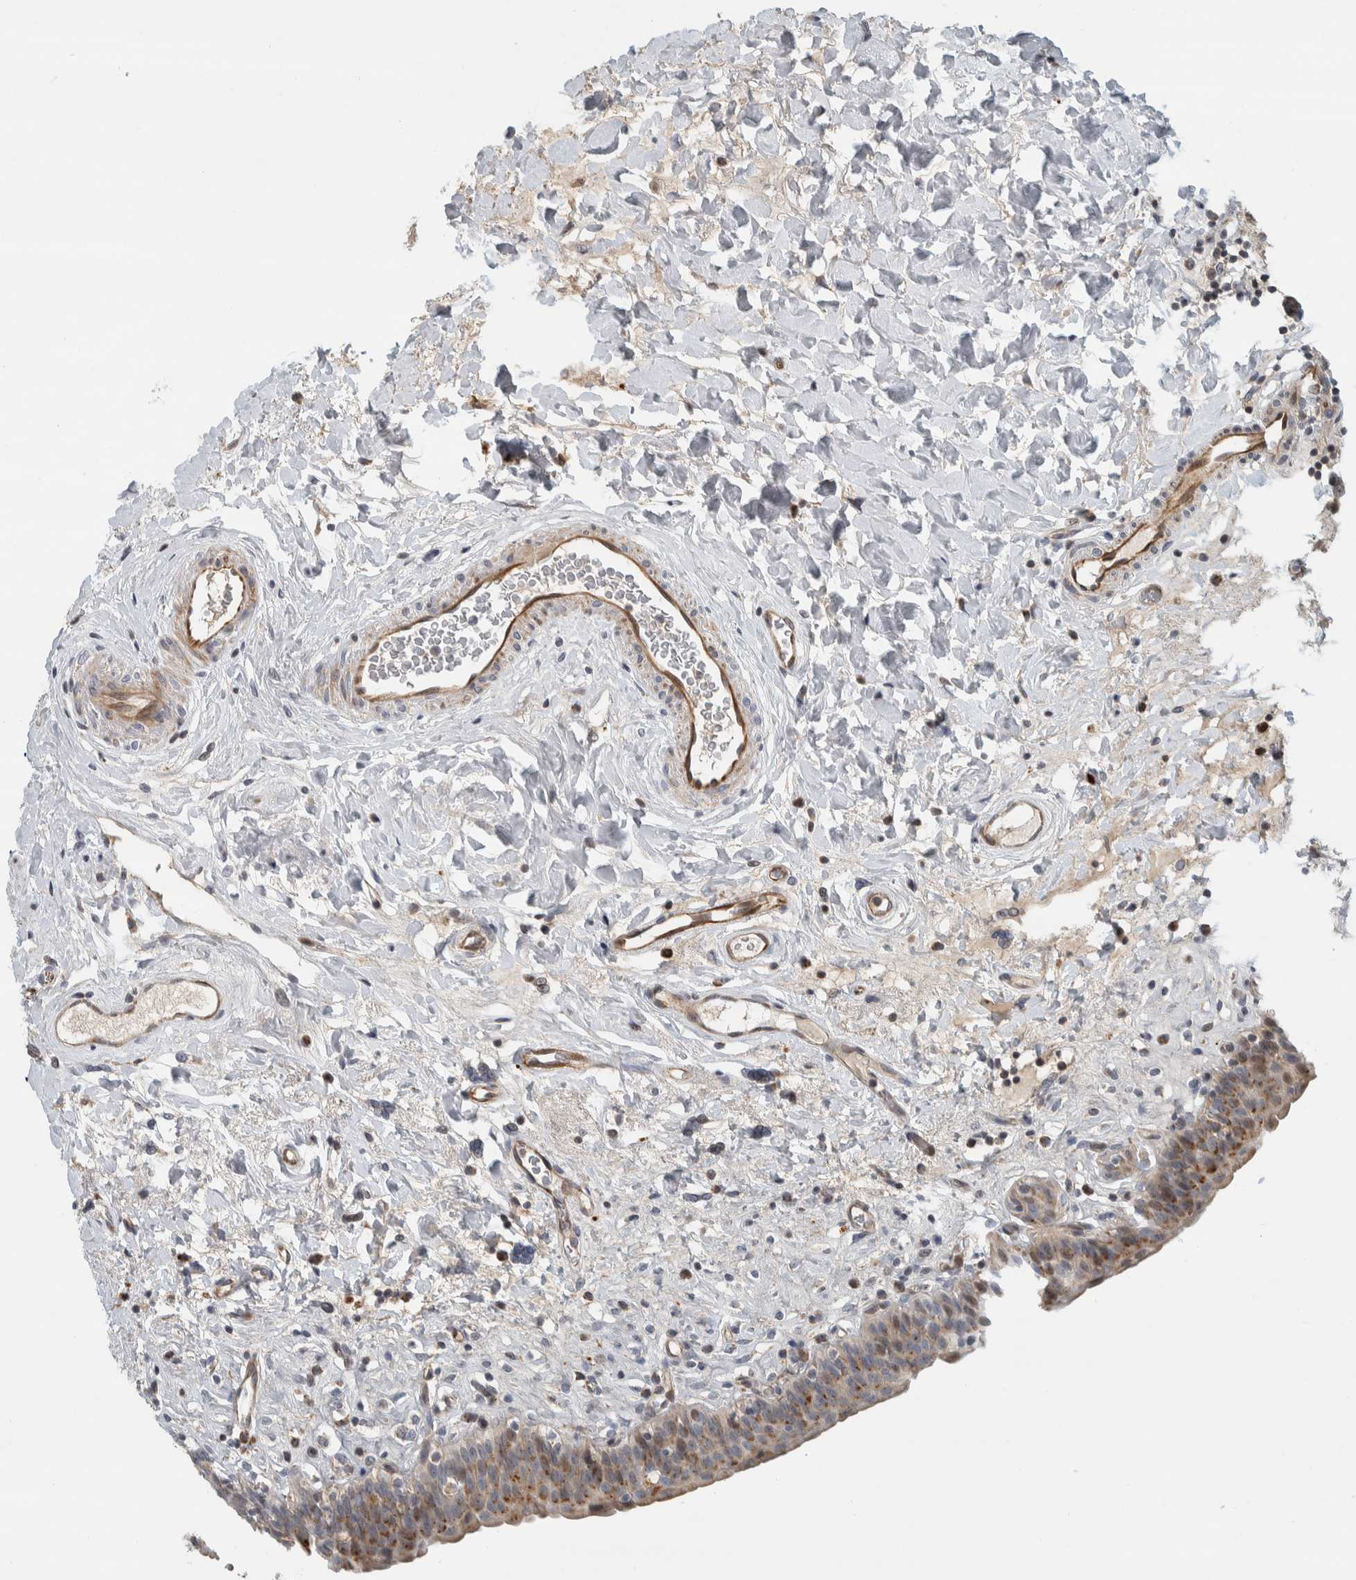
{"staining": {"intensity": "moderate", "quantity": ">75%", "location": "cytoplasmic/membranous"}, "tissue": "urinary bladder", "cell_type": "Urothelial cells", "image_type": "normal", "snomed": [{"axis": "morphology", "description": "Normal tissue, NOS"}, {"axis": "topography", "description": "Urinary bladder"}], "caption": "Immunohistochemistry (IHC) of benign urinary bladder shows medium levels of moderate cytoplasmic/membranous staining in approximately >75% of urothelial cells.", "gene": "AFP", "patient": {"sex": "male", "age": 83}}